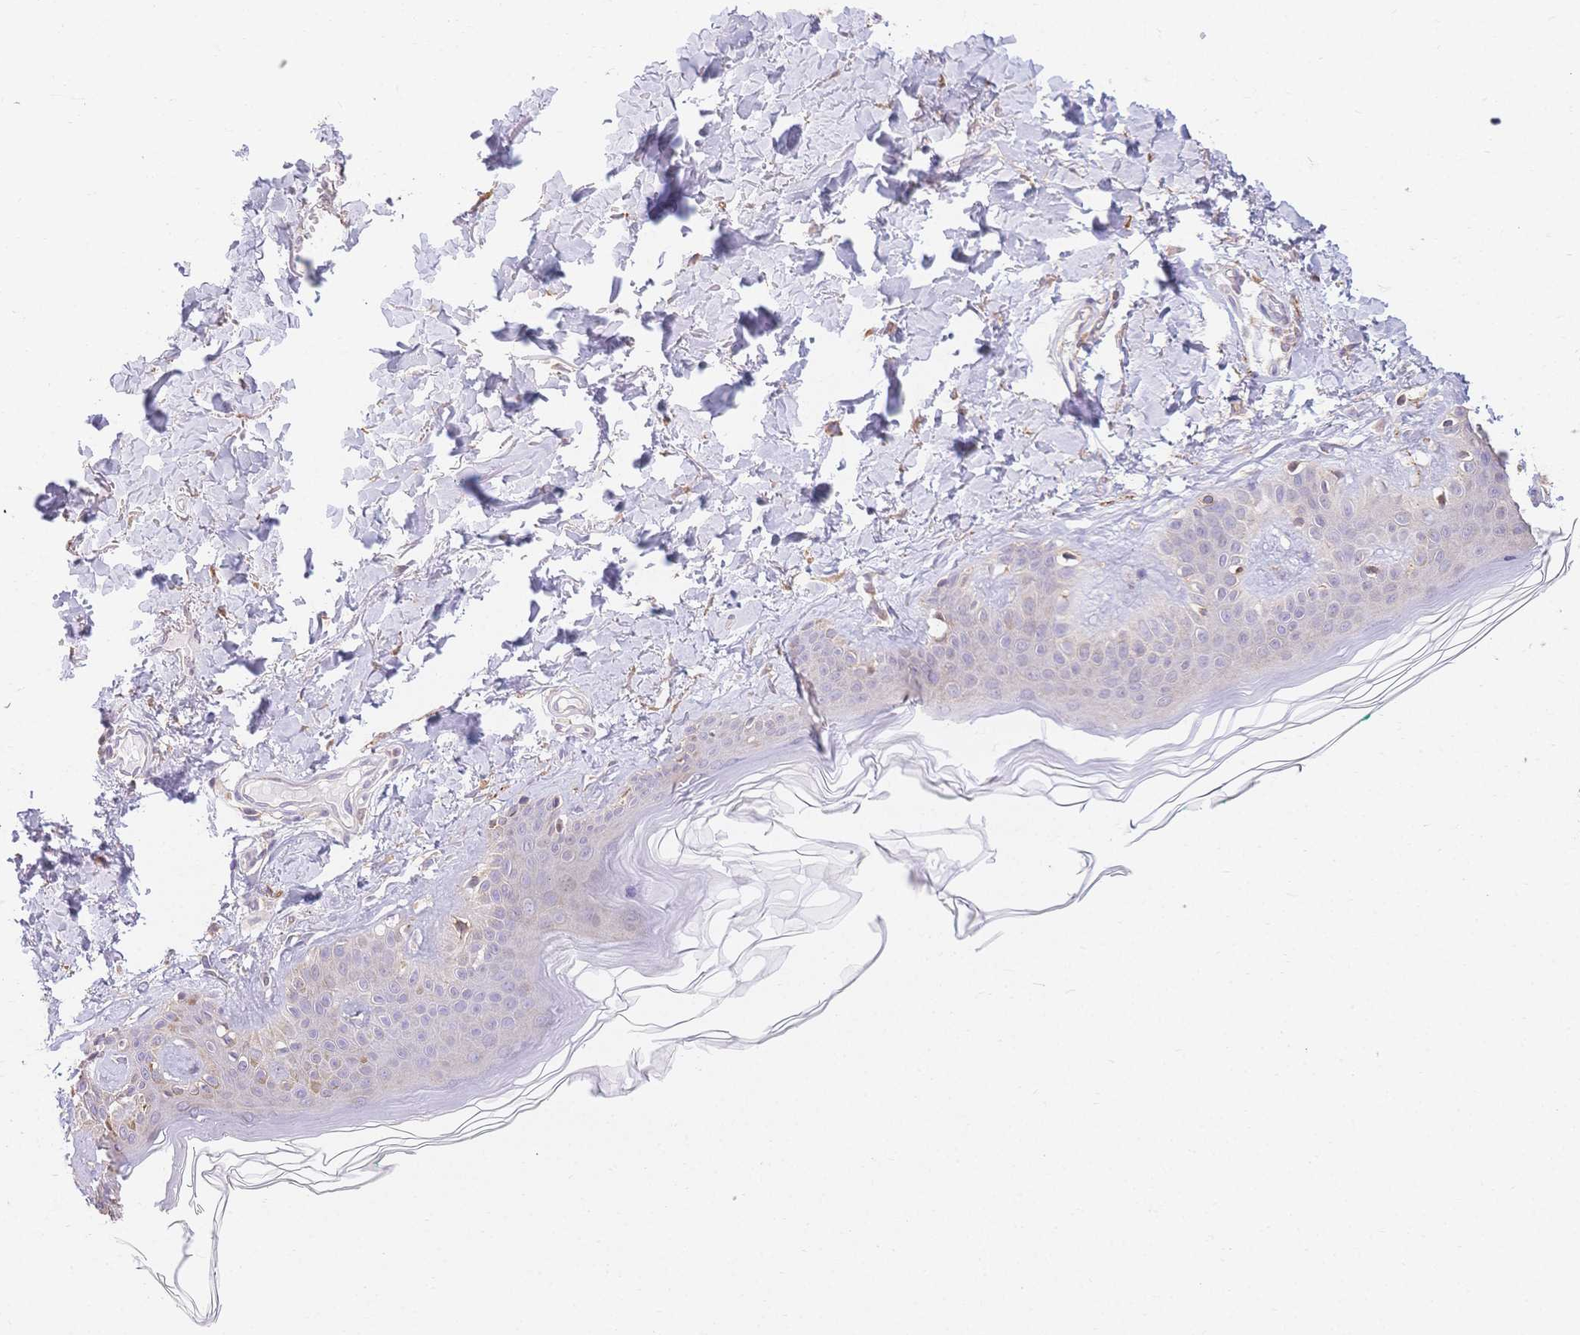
{"staining": {"intensity": "weak", "quantity": "<25%", "location": "cytoplasmic/membranous"}, "tissue": "skin", "cell_type": "Fibroblasts", "image_type": "normal", "snomed": [{"axis": "morphology", "description": "Normal tissue, NOS"}, {"axis": "topography", "description": "Skin"}, {"axis": "topography", "description": "Peripheral nerve tissue"}], "caption": "The immunohistochemistry image has no significant positivity in fibroblasts of skin. (DAB (3,3'-diaminobenzidine) immunohistochemistry (IHC), high magnification).", "gene": "HS3ST5", "patient": {"sex": "female", "age": 45}}